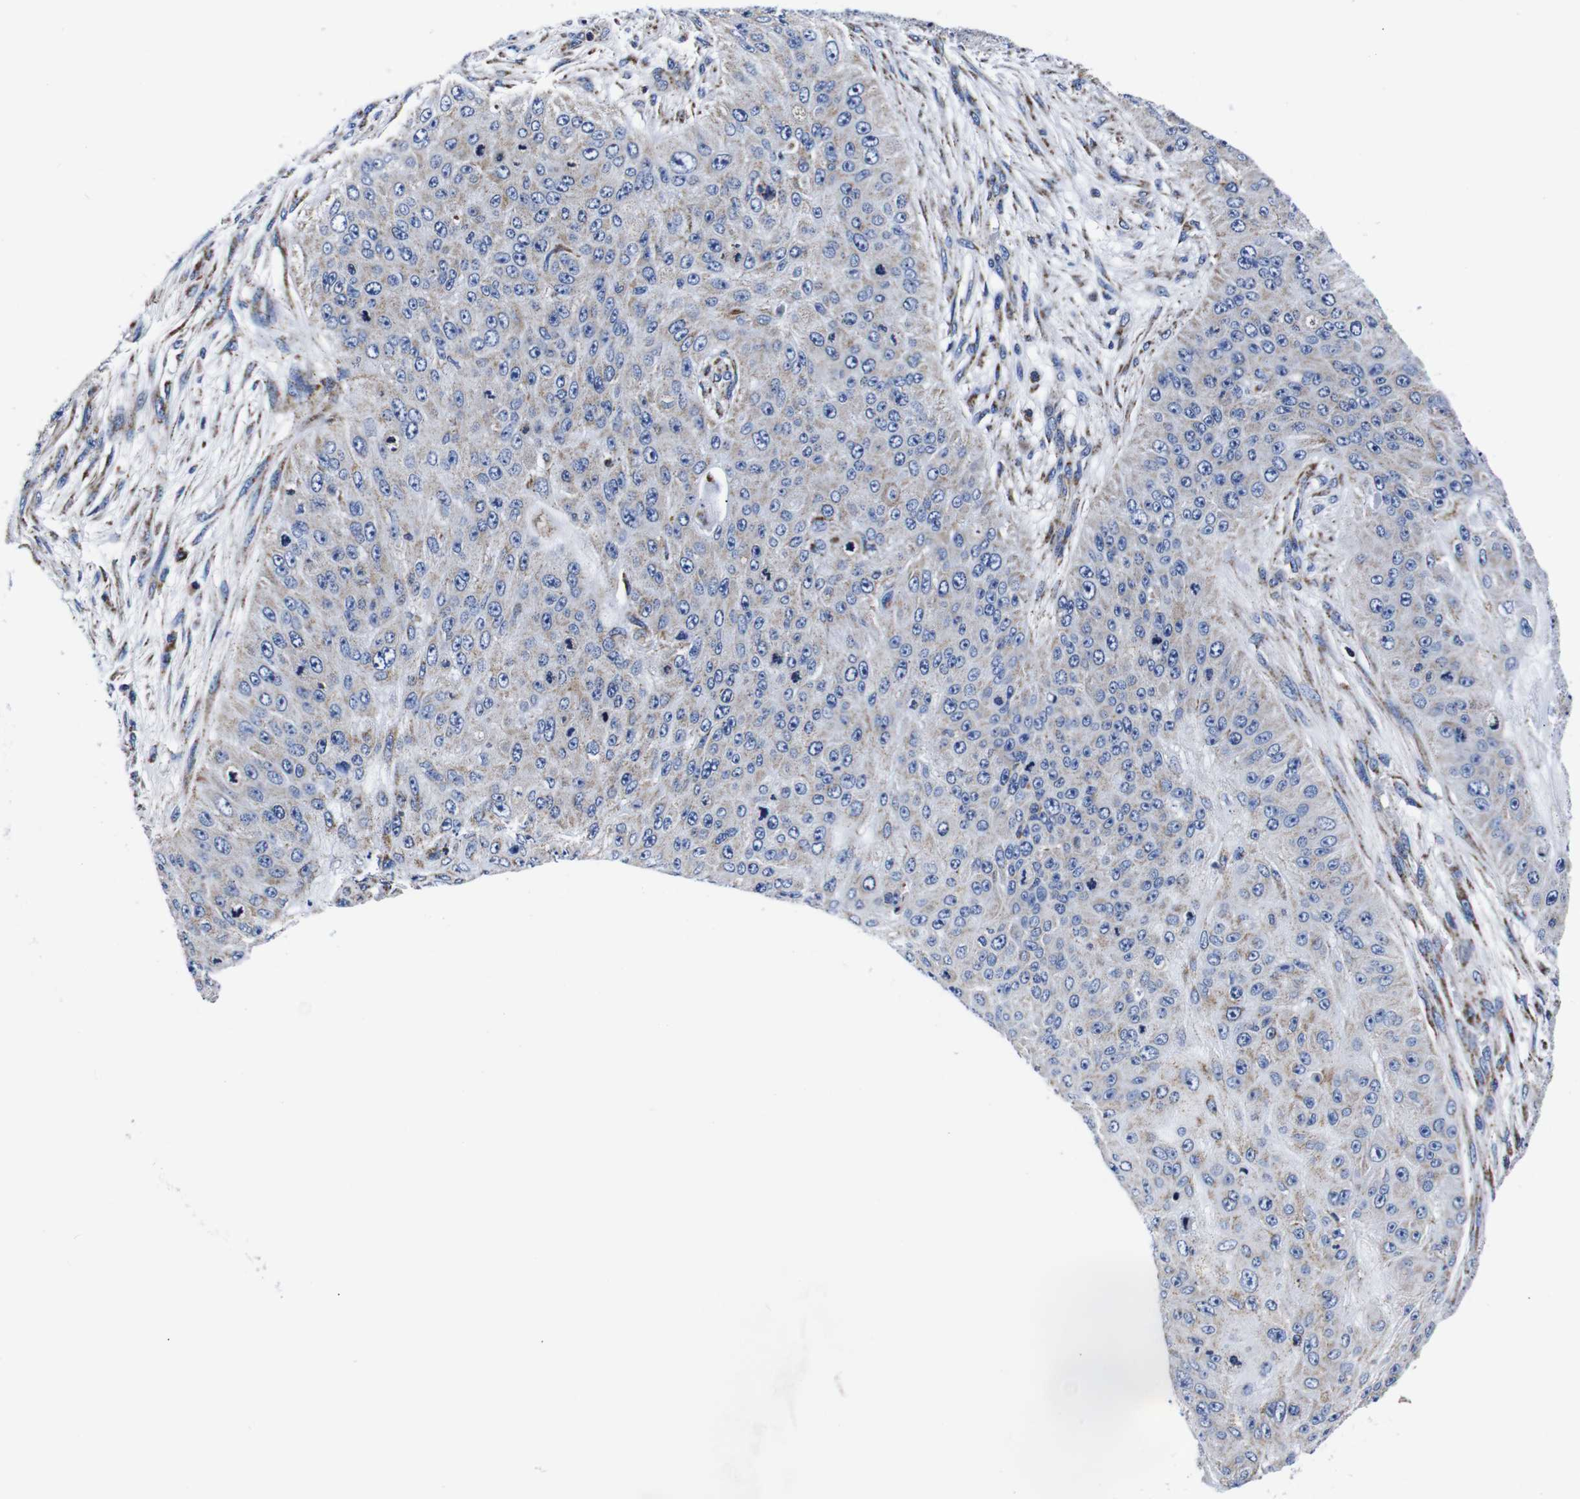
{"staining": {"intensity": "weak", "quantity": "25%-75%", "location": "cytoplasmic/membranous"}, "tissue": "skin cancer", "cell_type": "Tumor cells", "image_type": "cancer", "snomed": [{"axis": "morphology", "description": "Squamous cell carcinoma, NOS"}, {"axis": "topography", "description": "Skin"}], "caption": "Immunohistochemical staining of skin cancer (squamous cell carcinoma) reveals low levels of weak cytoplasmic/membranous protein staining in about 25%-75% of tumor cells. (DAB IHC with brightfield microscopy, high magnification).", "gene": "FKBP9", "patient": {"sex": "female", "age": 80}}